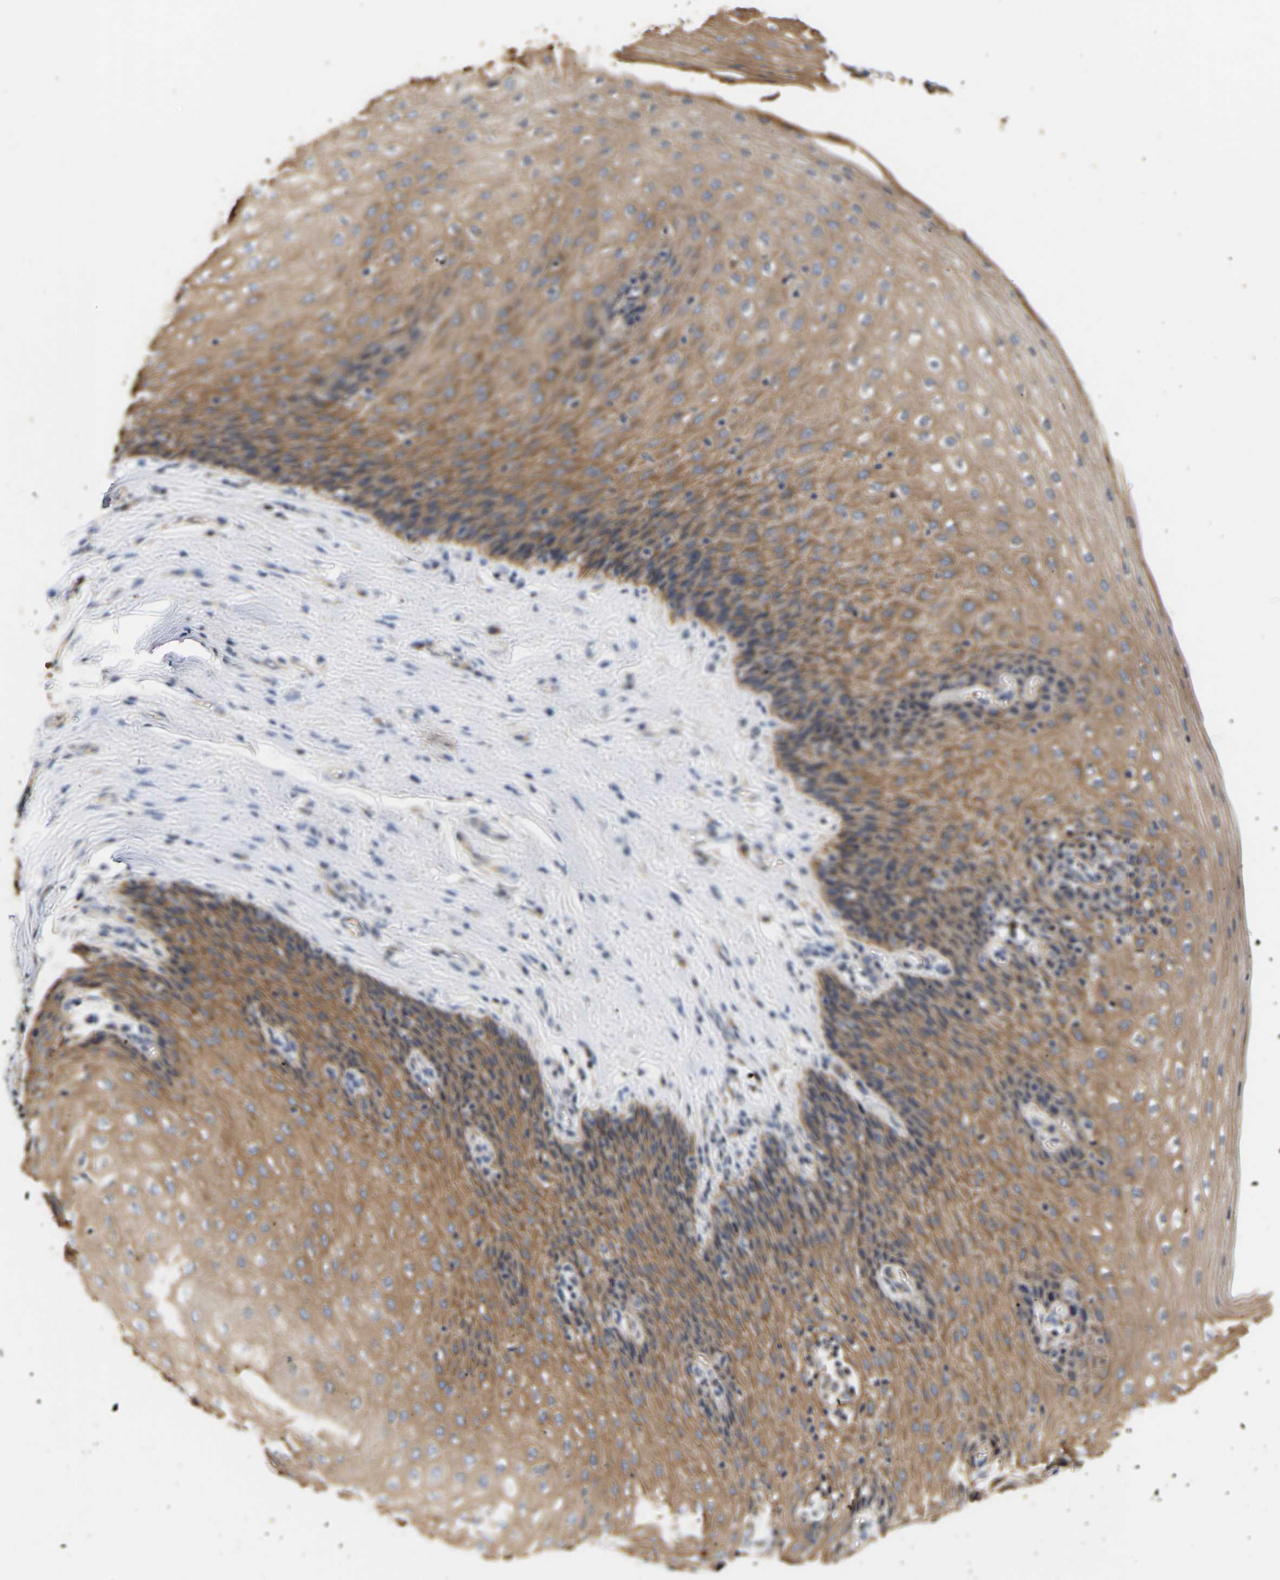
{"staining": {"intensity": "moderate", "quantity": ">75%", "location": "cytoplasmic/membranous"}, "tissue": "esophagus", "cell_type": "Squamous epithelial cells", "image_type": "normal", "snomed": [{"axis": "morphology", "description": "Normal tissue, NOS"}, {"axis": "topography", "description": "Esophagus"}], "caption": "Moderate cytoplasmic/membranous protein positivity is identified in about >75% of squamous epithelial cells in esophagus.", "gene": "LRBA", "patient": {"sex": "female", "age": 61}}